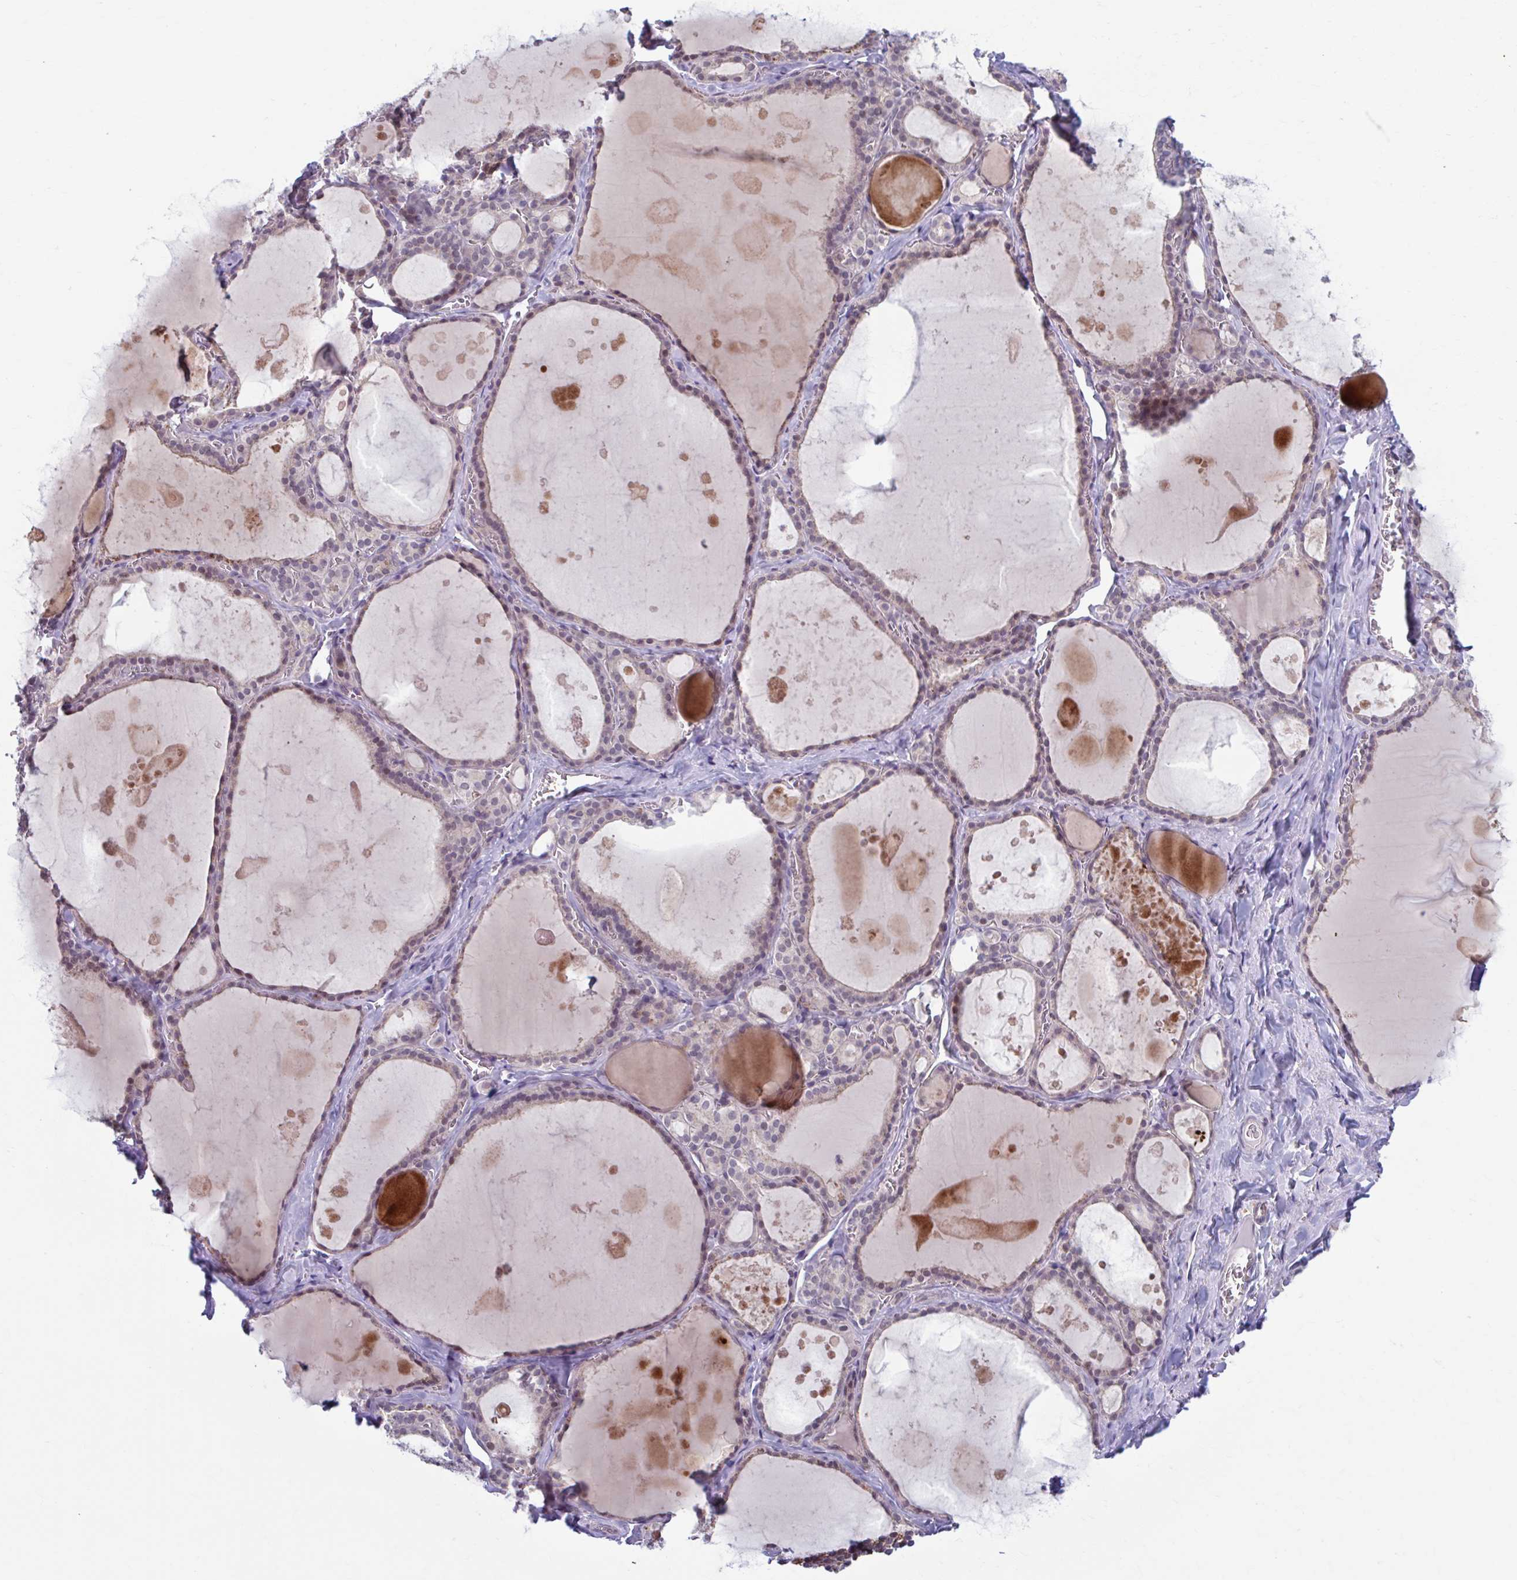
{"staining": {"intensity": "weak", "quantity": ">75%", "location": "cytoplasmic/membranous"}, "tissue": "thyroid gland", "cell_type": "Glandular cells", "image_type": "normal", "snomed": [{"axis": "morphology", "description": "Normal tissue, NOS"}, {"axis": "topography", "description": "Thyroid gland"}], "caption": "Immunohistochemical staining of normal thyroid gland reveals weak cytoplasmic/membranous protein positivity in about >75% of glandular cells.", "gene": "ADAT3", "patient": {"sex": "male", "age": 56}}